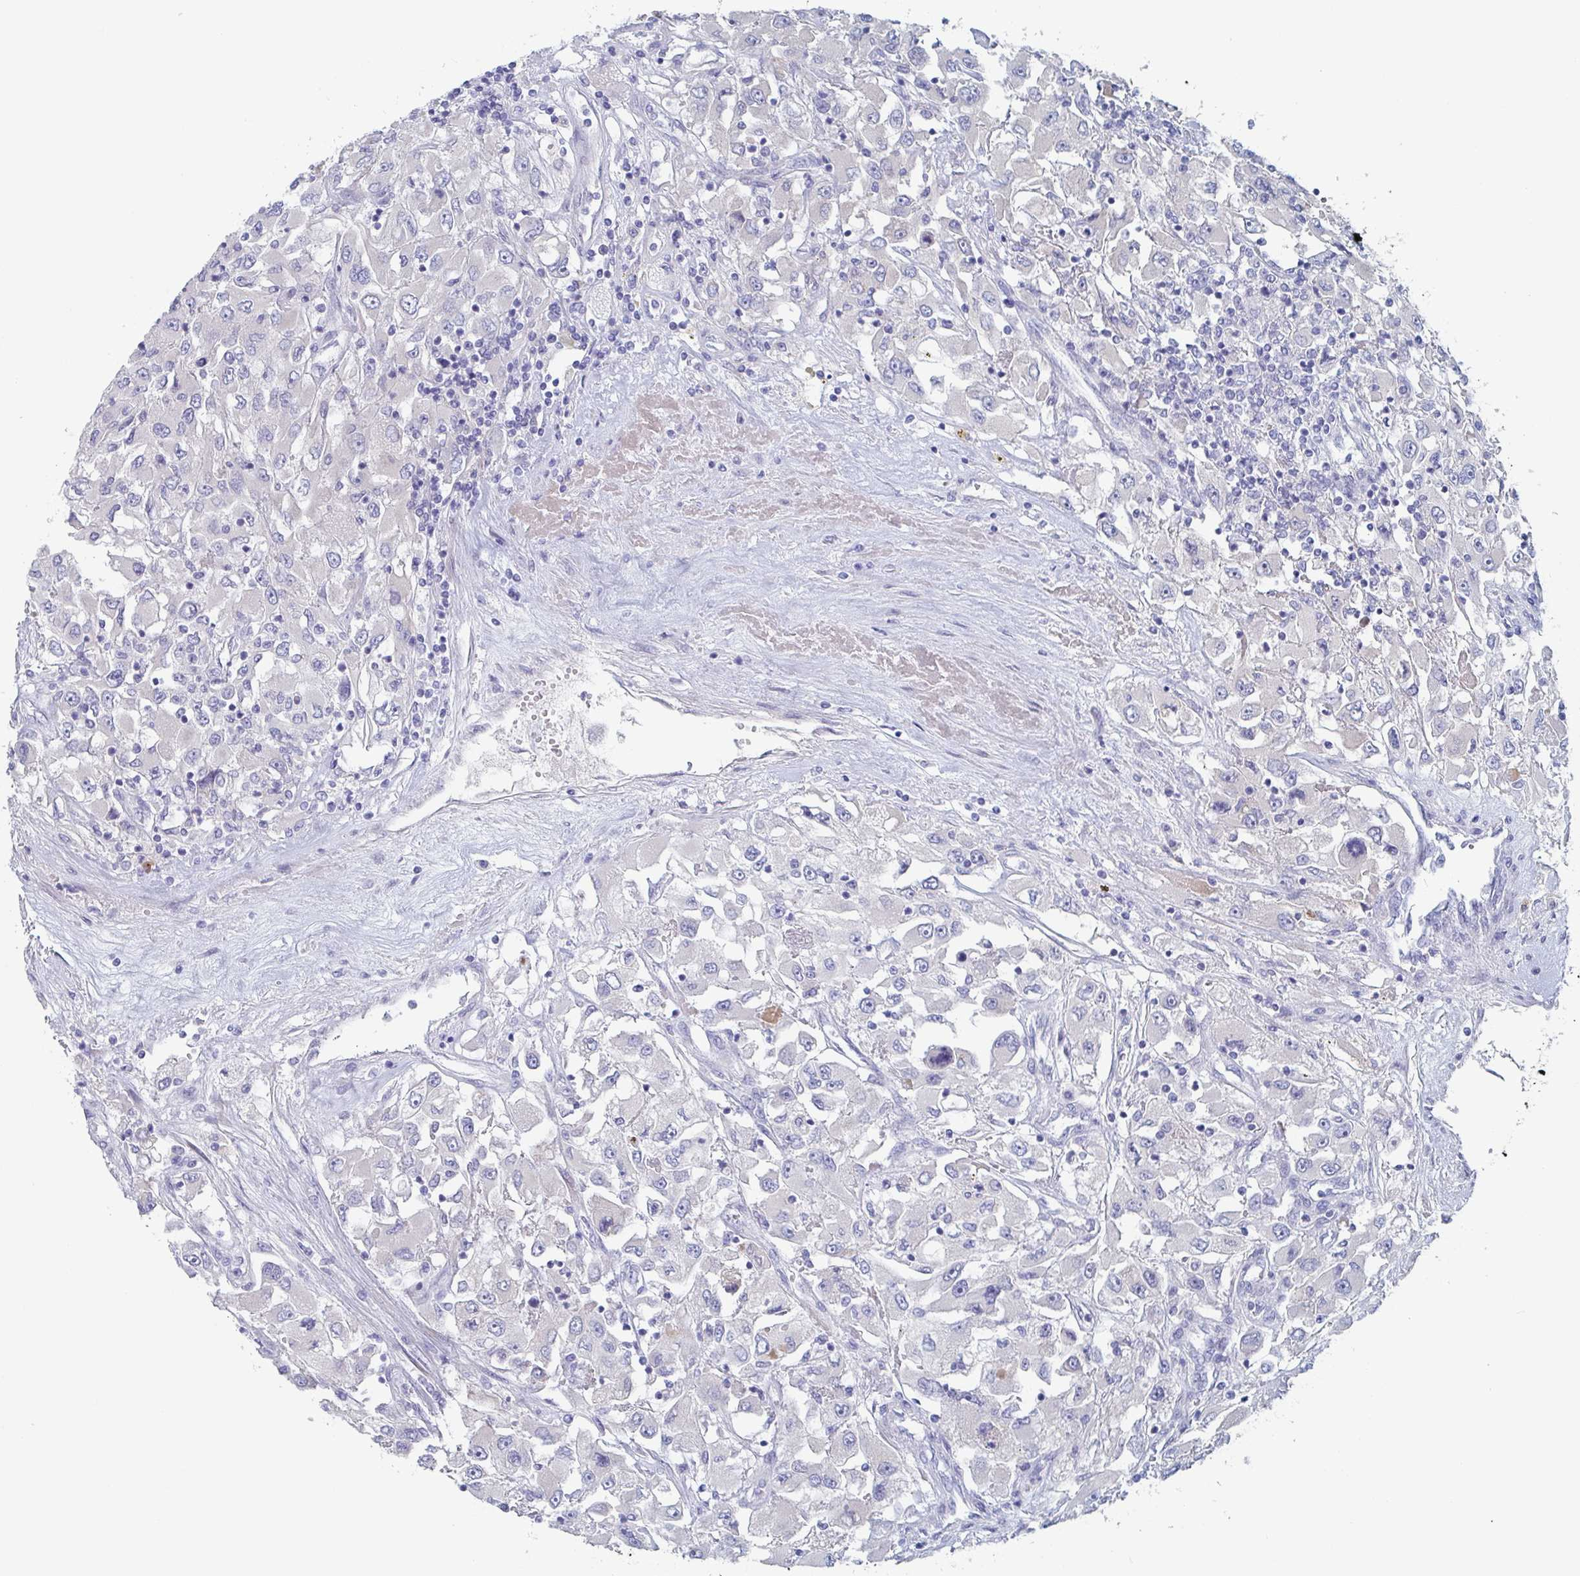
{"staining": {"intensity": "negative", "quantity": "none", "location": "none"}, "tissue": "renal cancer", "cell_type": "Tumor cells", "image_type": "cancer", "snomed": [{"axis": "morphology", "description": "Adenocarcinoma, NOS"}, {"axis": "topography", "description": "Kidney"}], "caption": "A high-resolution histopathology image shows IHC staining of renal cancer, which displays no significant staining in tumor cells. (IHC, brightfield microscopy, high magnification).", "gene": "NT5C3B", "patient": {"sex": "female", "age": 52}}